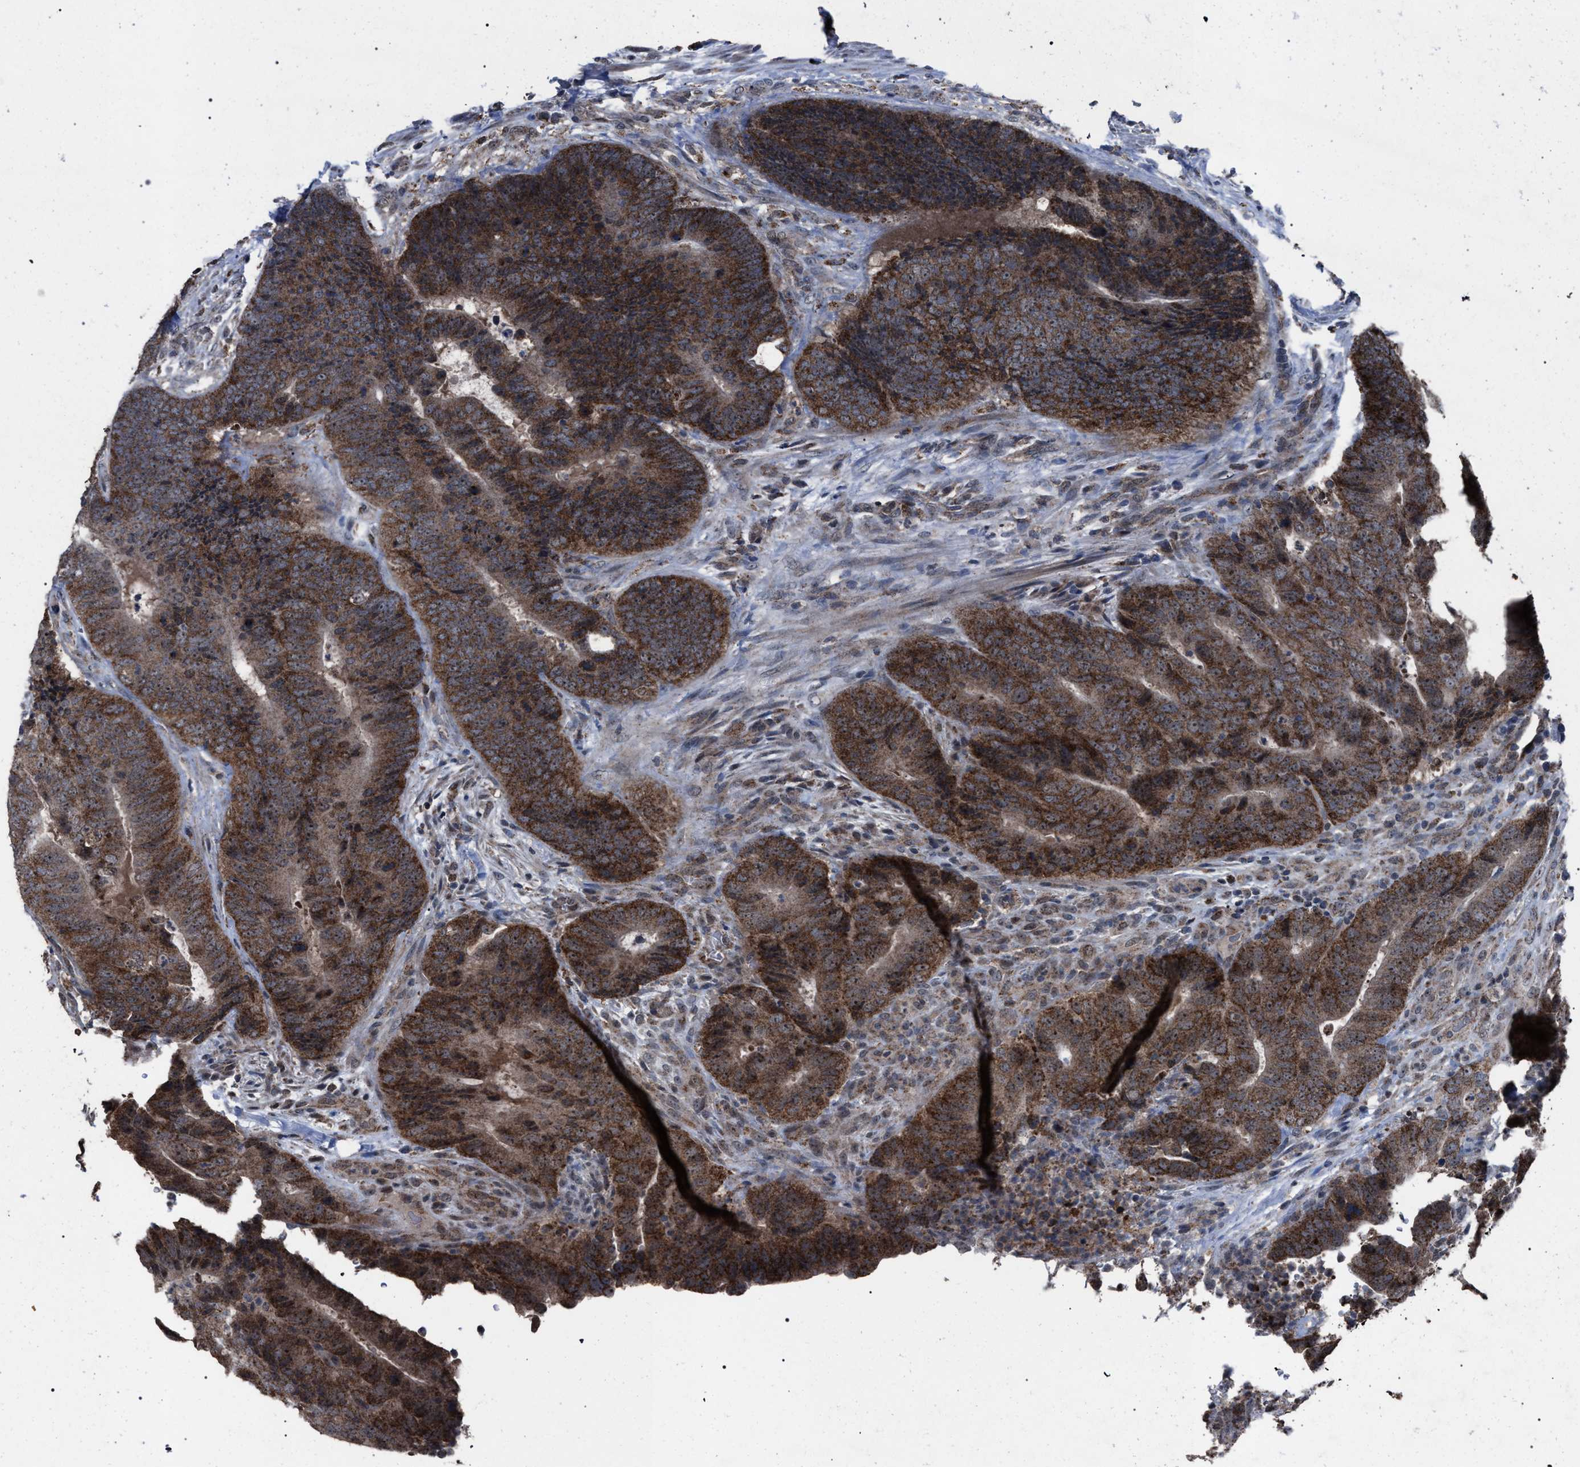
{"staining": {"intensity": "strong", "quantity": ">75%", "location": "cytoplasmic/membranous"}, "tissue": "colorectal cancer", "cell_type": "Tumor cells", "image_type": "cancer", "snomed": [{"axis": "morphology", "description": "Adenocarcinoma, NOS"}, {"axis": "topography", "description": "Colon"}], "caption": "Colorectal adenocarcinoma stained with DAB immunohistochemistry (IHC) demonstrates high levels of strong cytoplasmic/membranous expression in about >75% of tumor cells. Using DAB (3,3'-diaminobenzidine) (brown) and hematoxylin (blue) stains, captured at high magnification using brightfield microscopy.", "gene": "HSD17B4", "patient": {"sex": "male", "age": 56}}